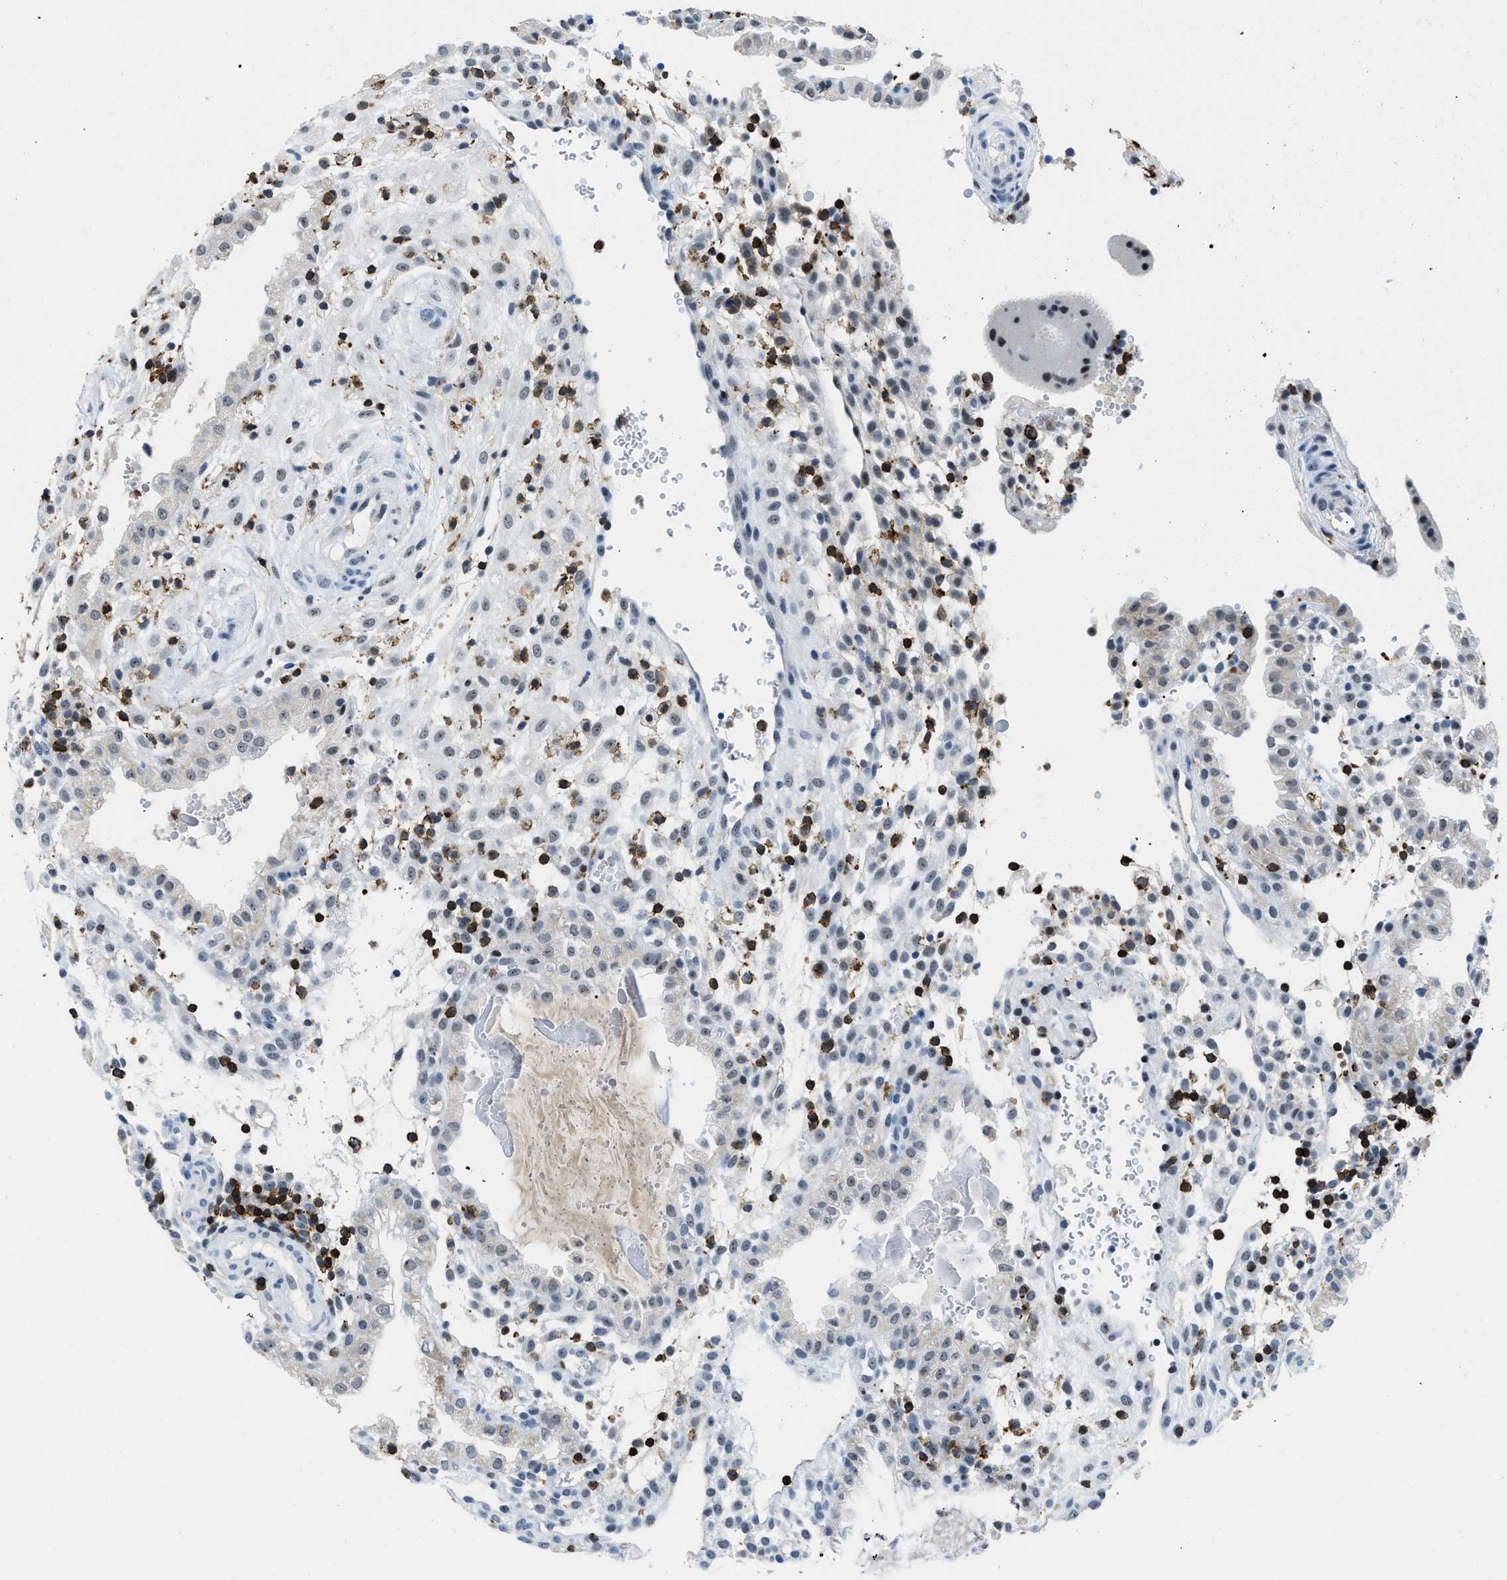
{"staining": {"intensity": "moderate", "quantity": "<25%", "location": "nuclear"}, "tissue": "placenta", "cell_type": "Decidual cells", "image_type": "normal", "snomed": [{"axis": "morphology", "description": "Normal tissue, NOS"}, {"axis": "topography", "description": "Placenta"}], "caption": "Decidual cells demonstrate low levels of moderate nuclear positivity in approximately <25% of cells in benign human placenta.", "gene": "FAM151A", "patient": {"sex": "female", "age": 18}}